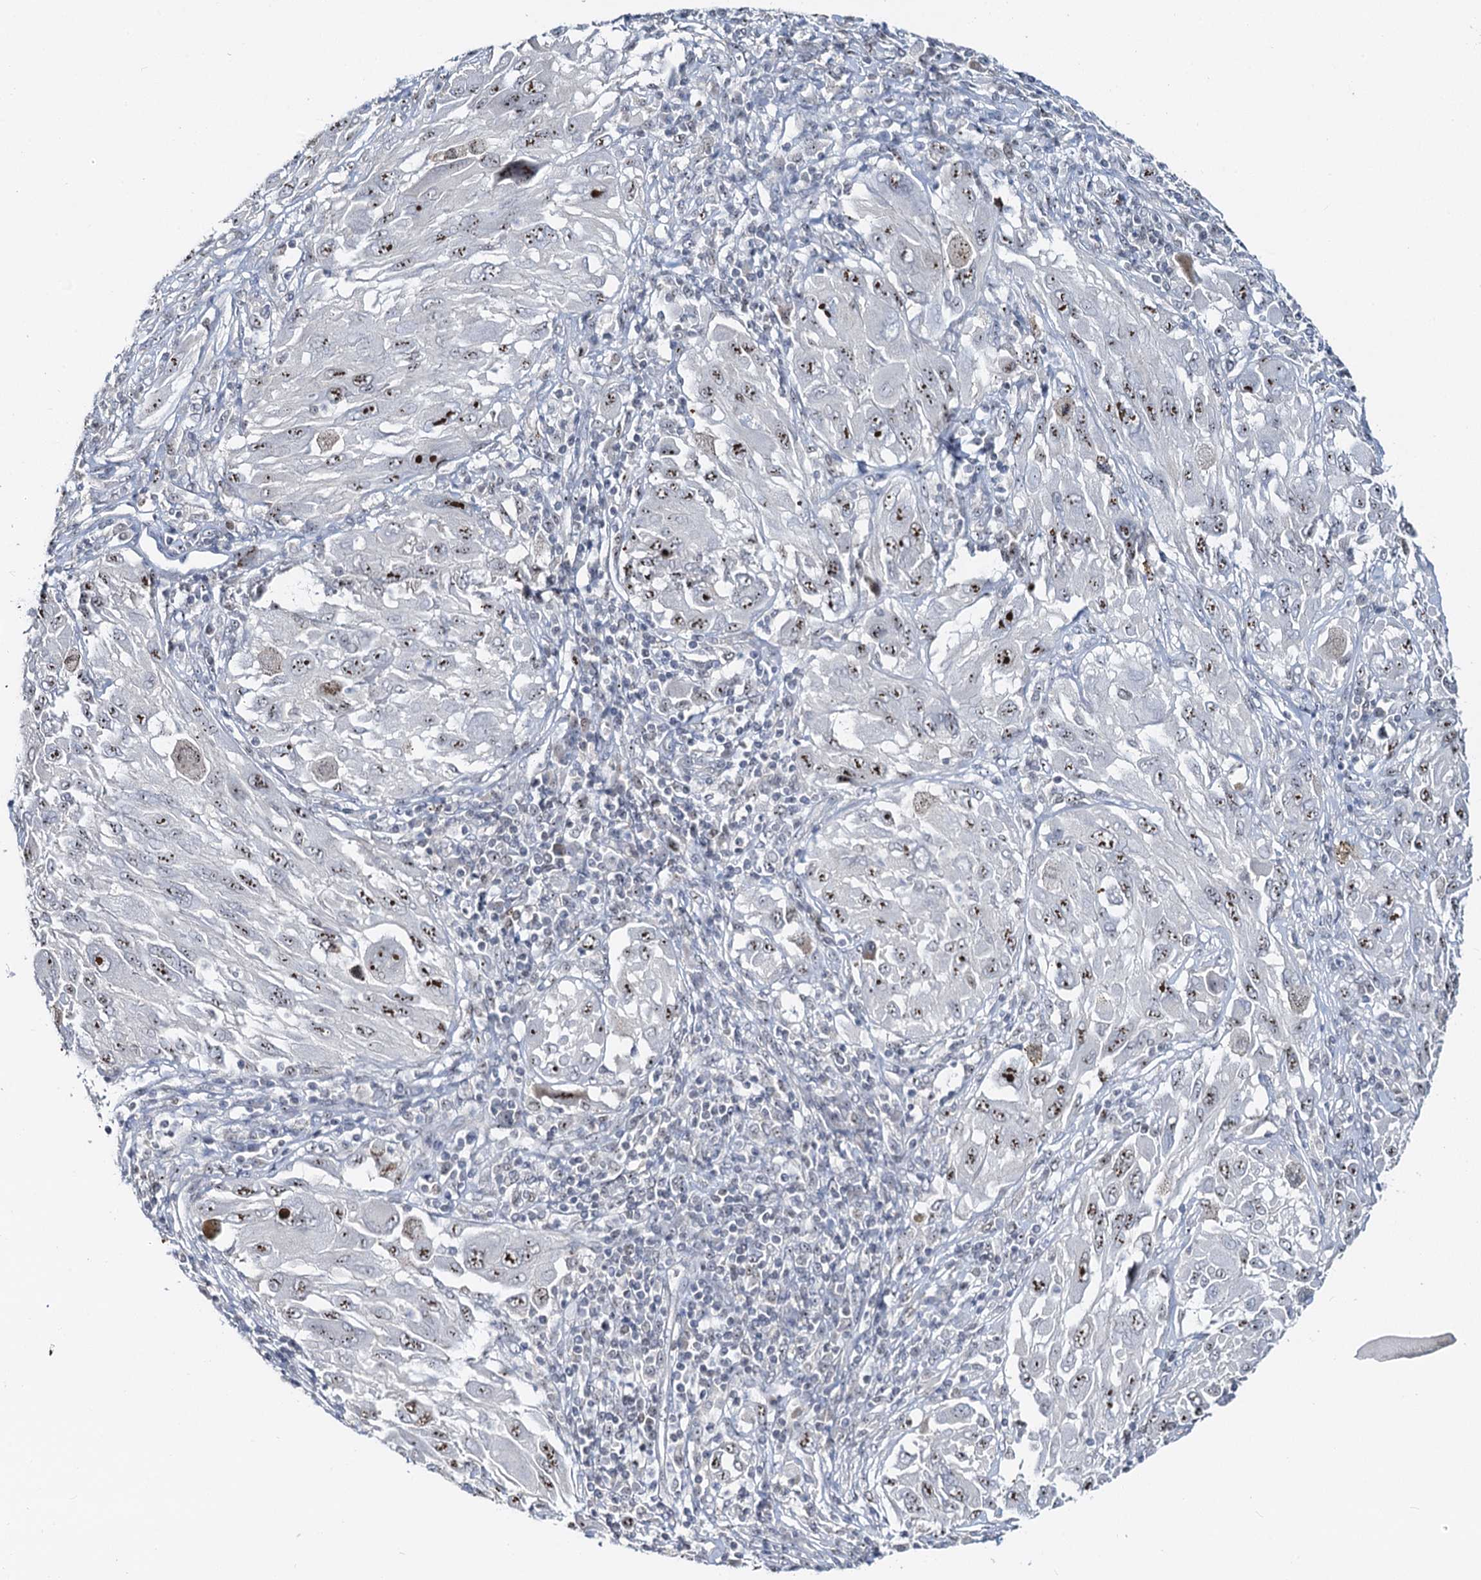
{"staining": {"intensity": "moderate", "quantity": "25%-75%", "location": "nuclear"}, "tissue": "melanoma", "cell_type": "Tumor cells", "image_type": "cancer", "snomed": [{"axis": "morphology", "description": "Malignant melanoma, NOS"}, {"axis": "topography", "description": "Skin"}], "caption": "There is medium levels of moderate nuclear expression in tumor cells of malignant melanoma, as demonstrated by immunohistochemical staining (brown color).", "gene": "NOP2", "patient": {"sex": "female", "age": 91}}